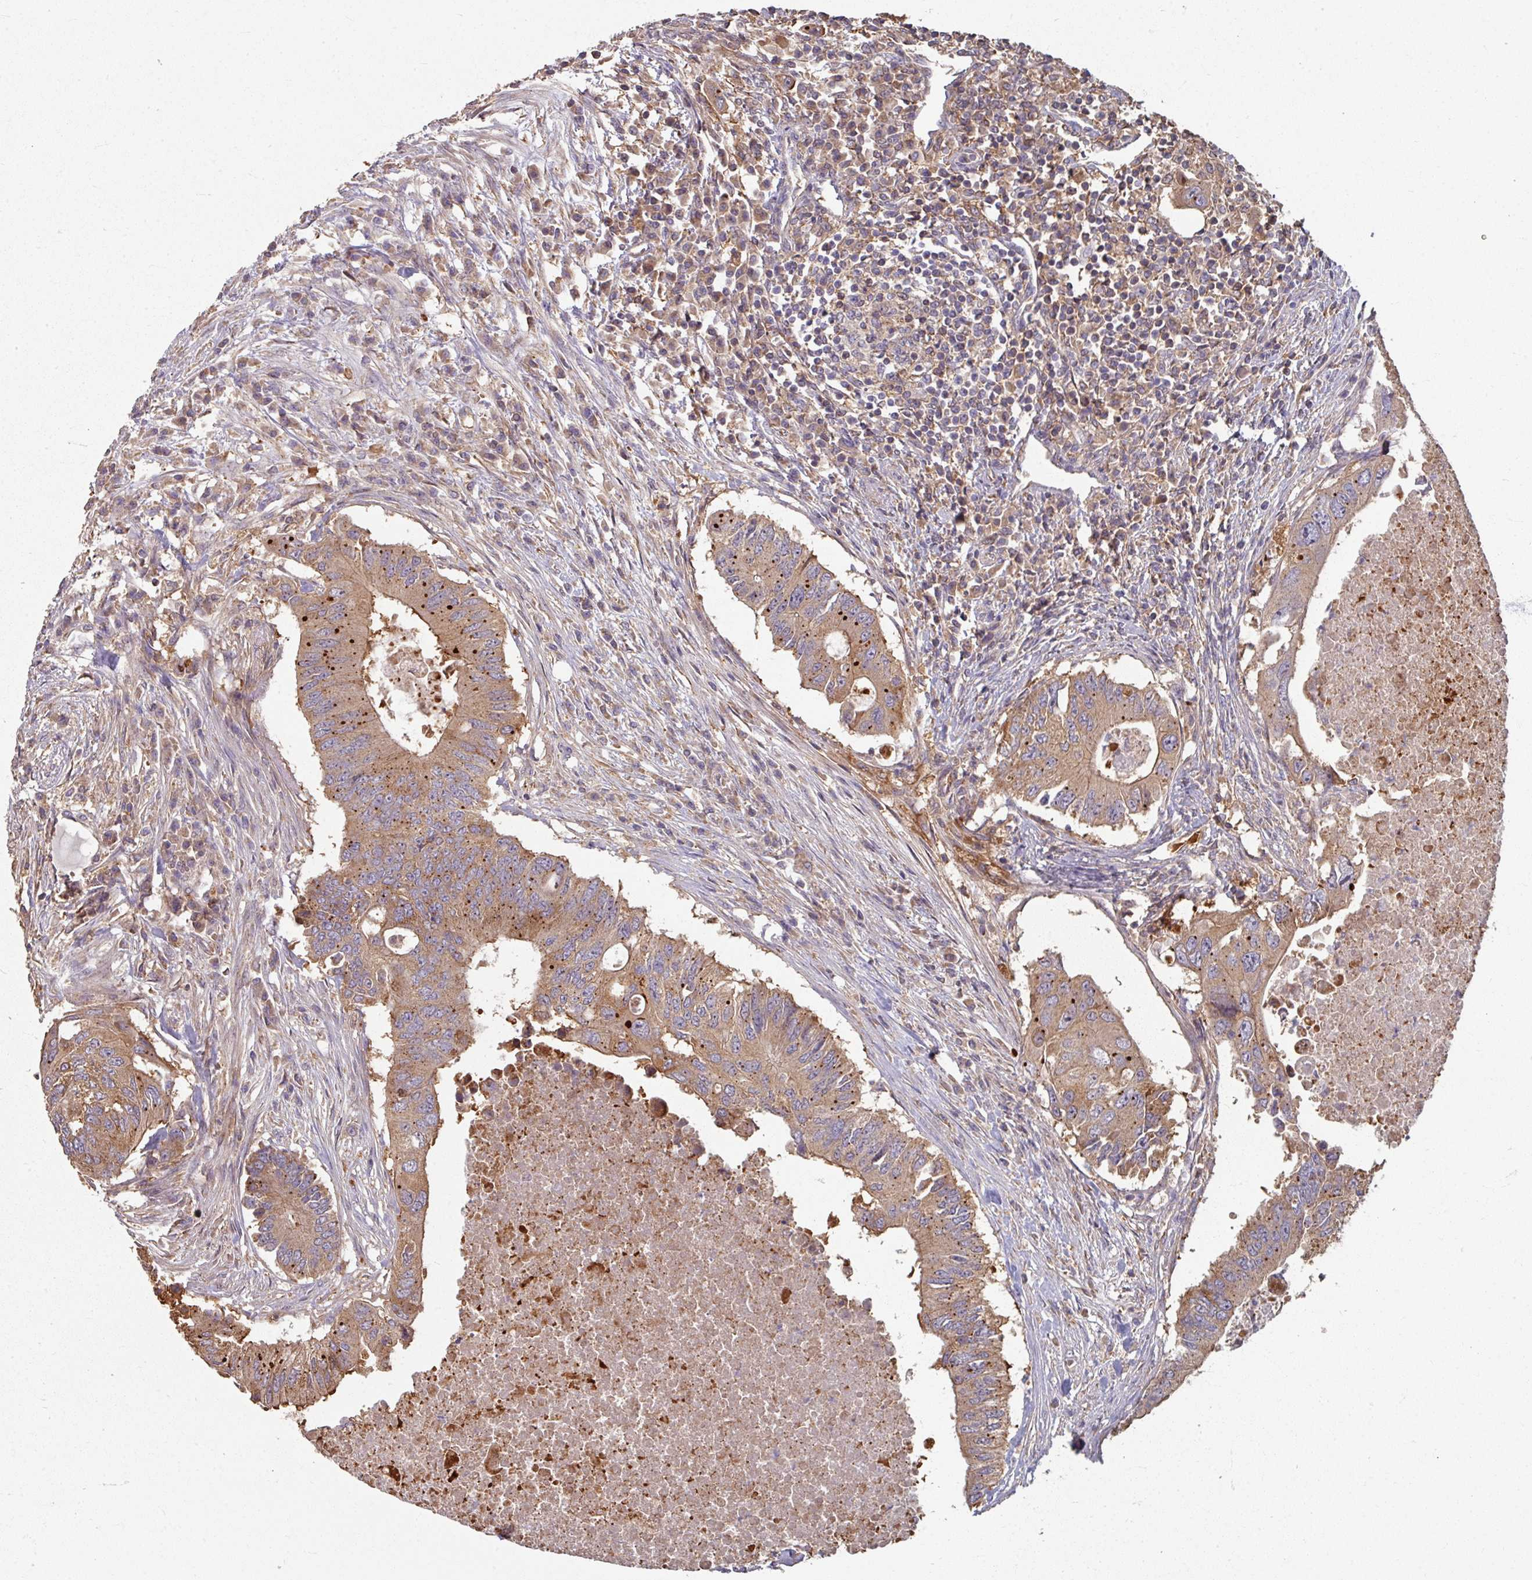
{"staining": {"intensity": "moderate", "quantity": ">75%", "location": "cytoplasmic/membranous"}, "tissue": "colorectal cancer", "cell_type": "Tumor cells", "image_type": "cancer", "snomed": [{"axis": "morphology", "description": "Adenocarcinoma, NOS"}, {"axis": "topography", "description": "Colon"}], "caption": "Adenocarcinoma (colorectal) was stained to show a protein in brown. There is medium levels of moderate cytoplasmic/membranous expression in about >75% of tumor cells.", "gene": "CCDC68", "patient": {"sex": "male", "age": 71}}